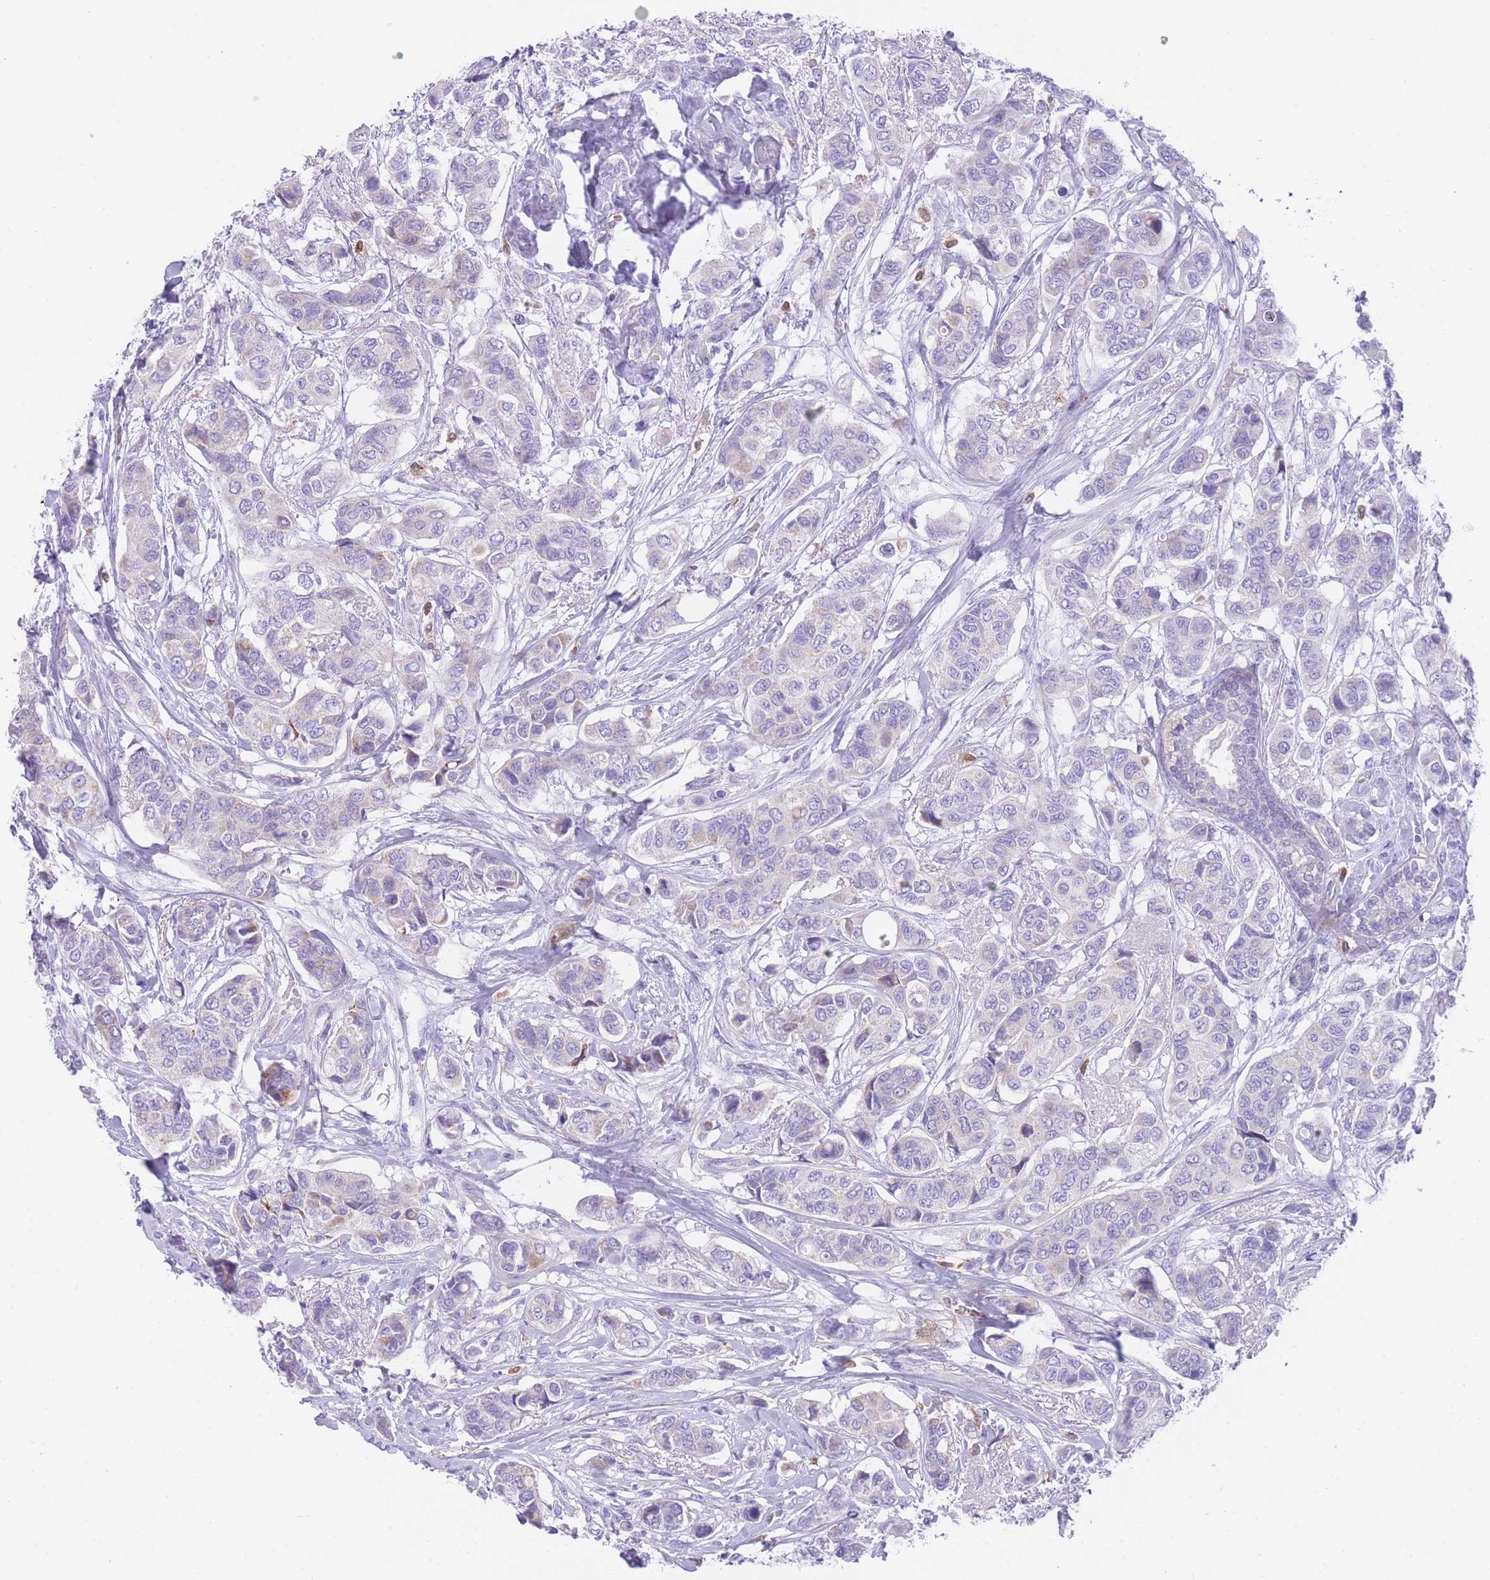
{"staining": {"intensity": "negative", "quantity": "none", "location": "none"}, "tissue": "breast cancer", "cell_type": "Tumor cells", "image_type": "cancer", "snomed": [{"axis": "morphology", "description": "Lobular carcinoma"}, {"axis": "topography", "description": "Breast"}], "caption": "Immunohistochemistry (IHC) of human lobular carcinoma (breast) demonstrates no expression in tumor cells.", "gene": "QTRT1", "patient": {"sex": "female", "age": 51}}